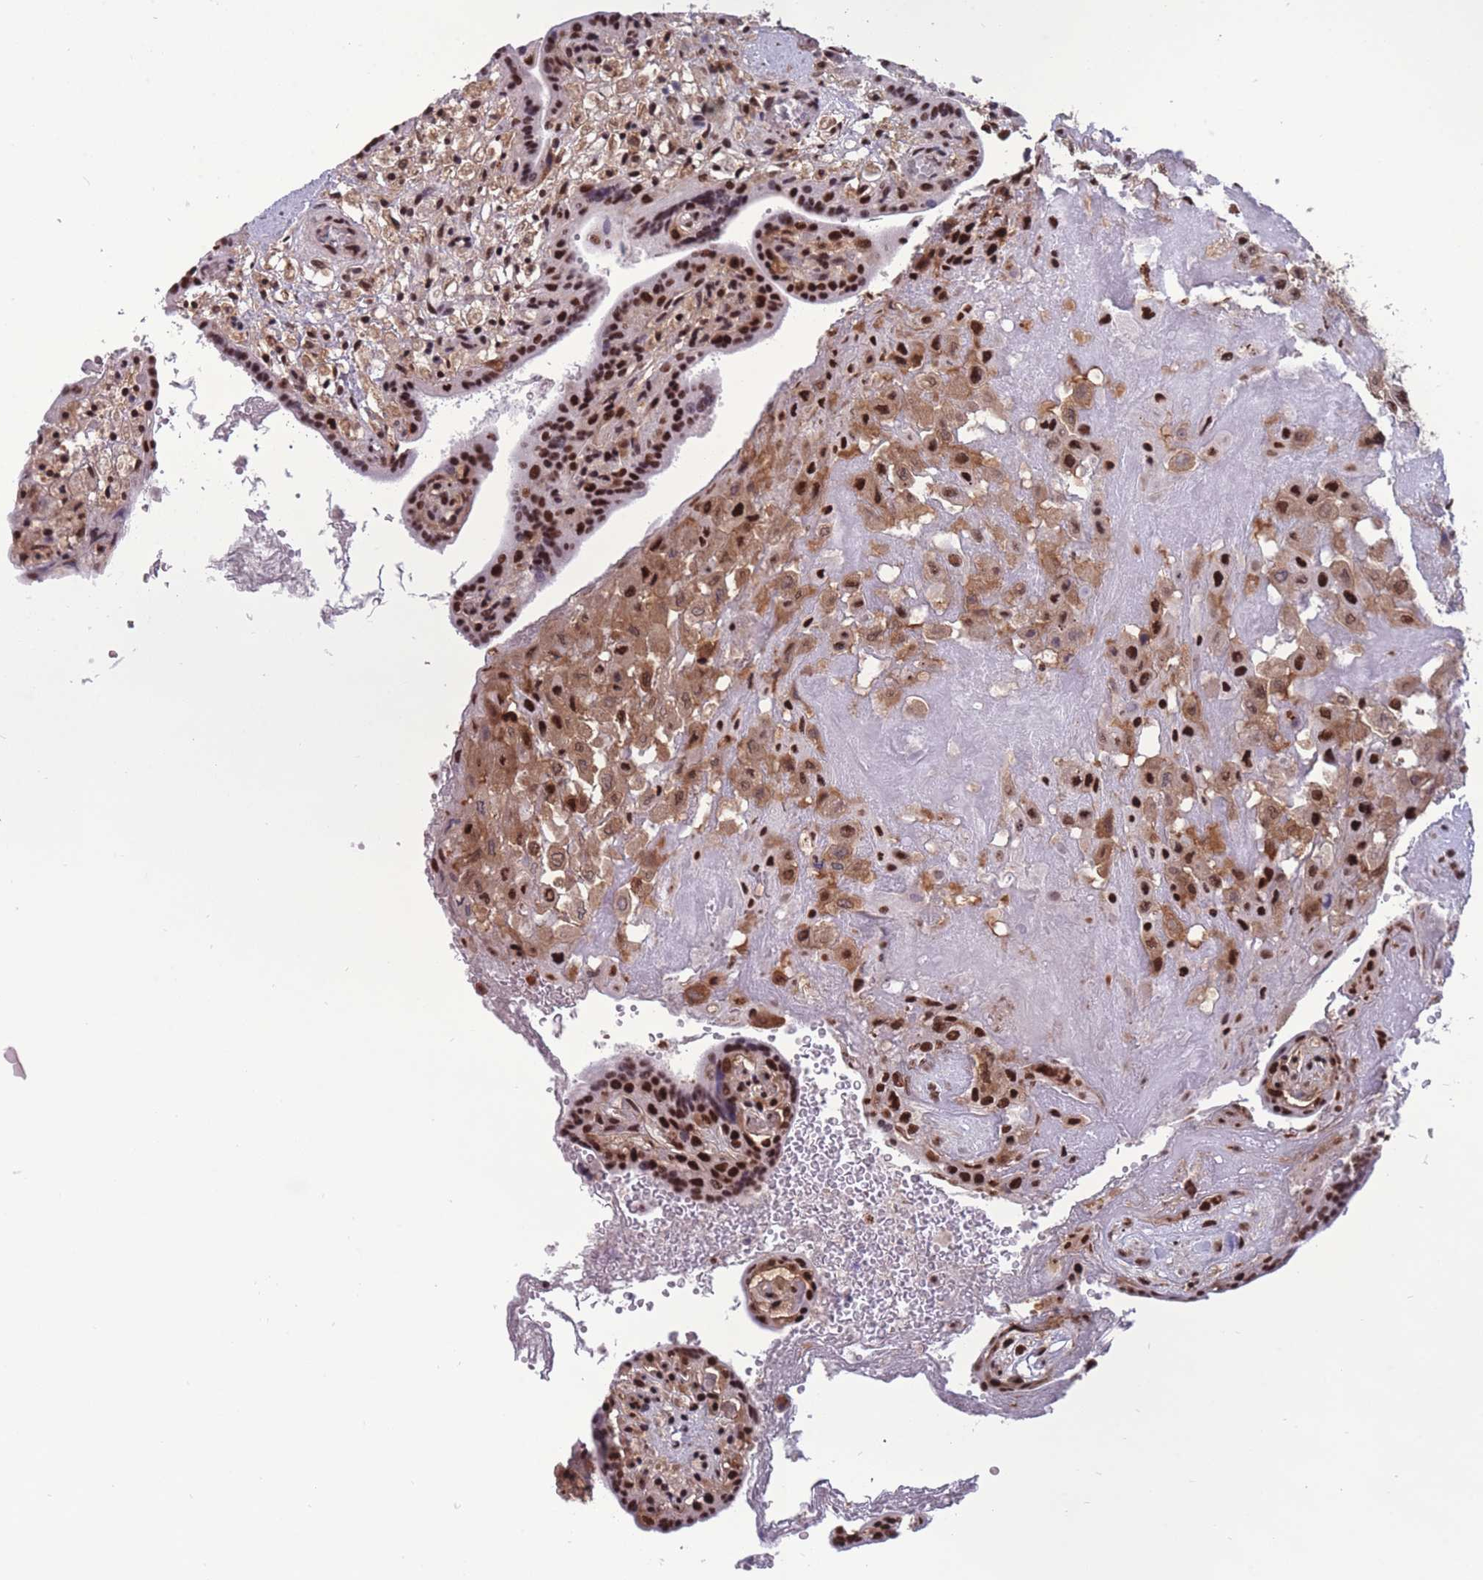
{"staining": {"intensity": "strong", "quantity": ">75%", "location": "cytoplasmic/membranous,nuclear"}, "tissue": "placenta", "cell_type": "Decidual cells", "image_type": "normal", "snomed": [{"axis": "morphology", "description": "Normal tissue, NOS"}, {"axis": "topography", "description": "Placenta"}], "caption": "Unremarkable placenta displays strong cytoplasmic/membranous,nuclear expression in about >75% of decidual cells.", "gene": "PRPF19", "patient": {"sex": "female", "age": 37}}